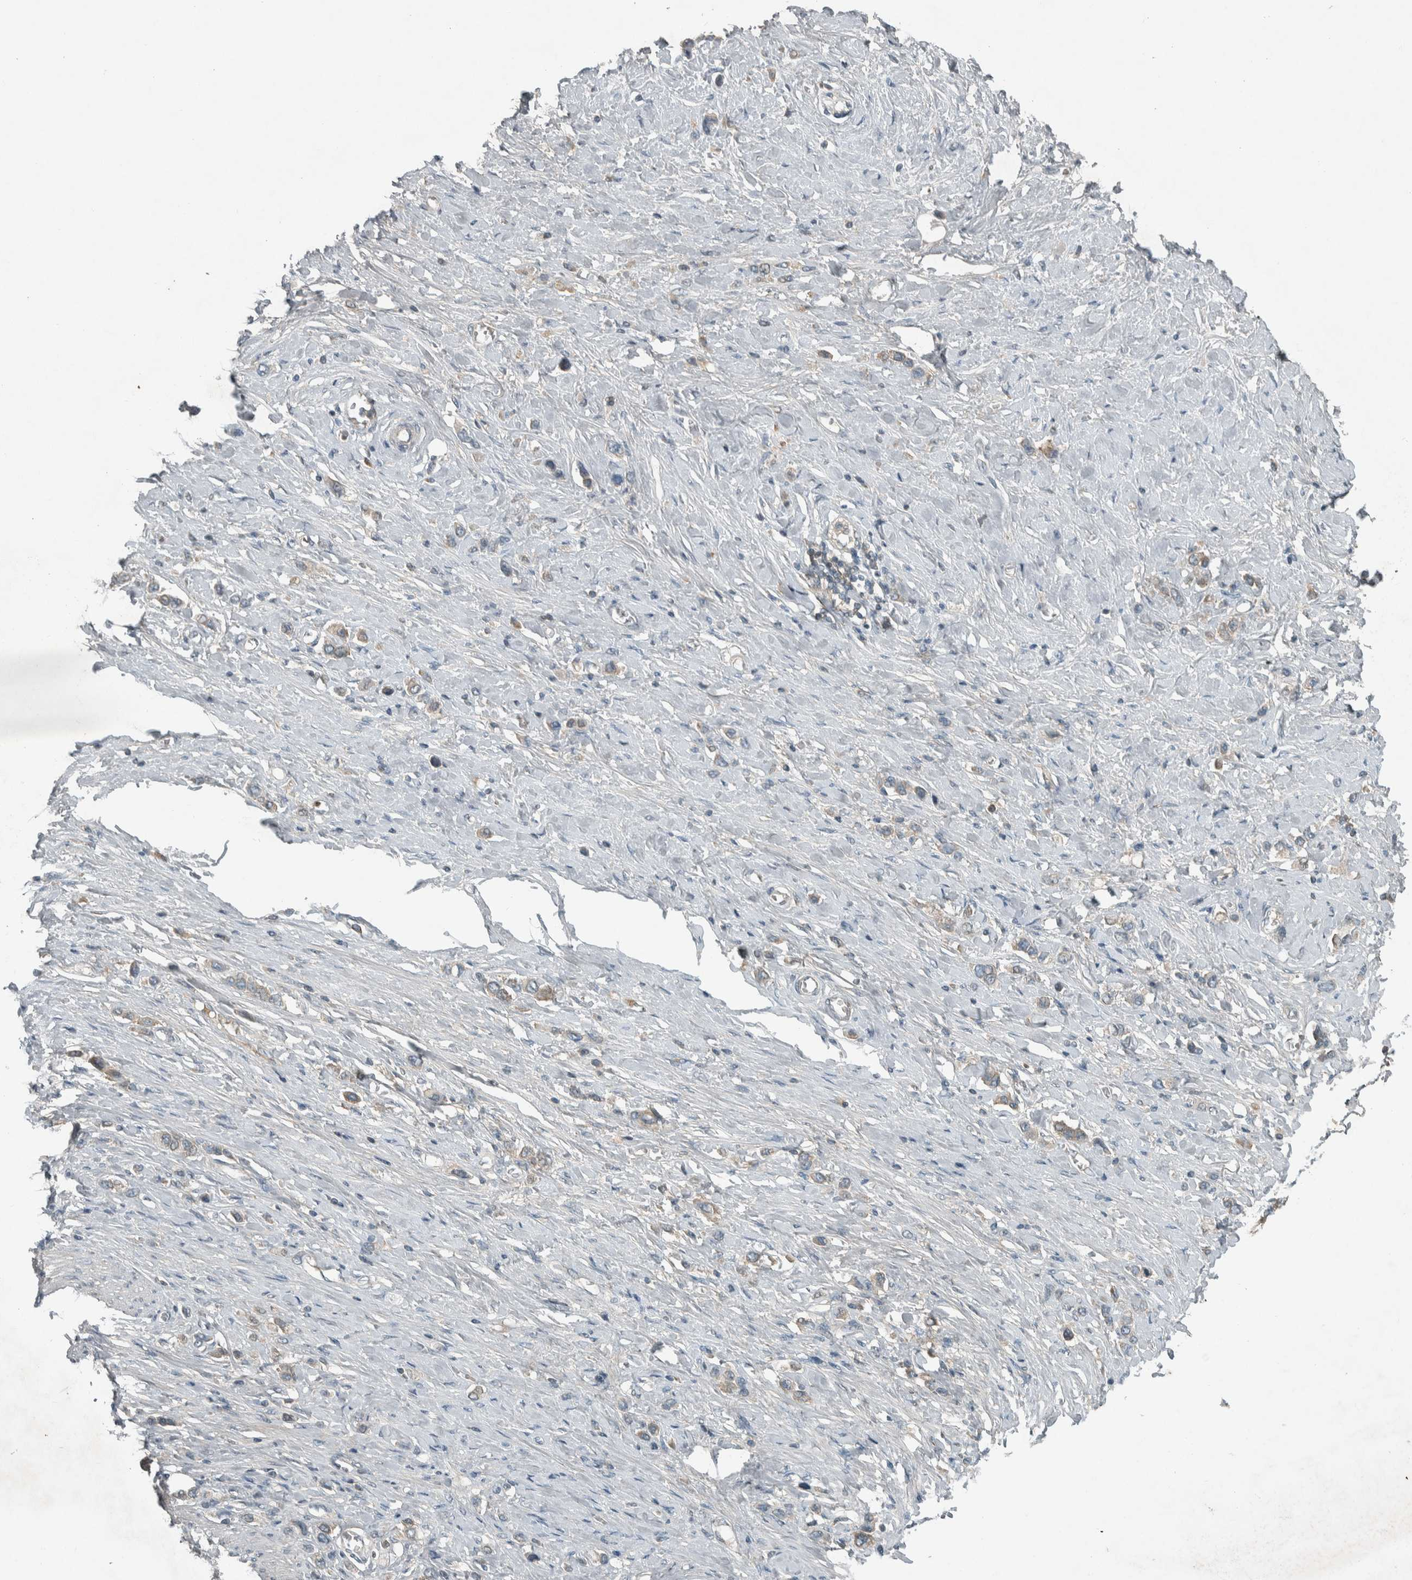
{"staining": {"intensity": "weak", "quantity": "<25%", "location": "cytoplasmic/membranous"}, "tissue": "stomach cancer", "cell_type": "Tumor cells", "image_type": "cancer", "snomed": [{"axis": "morphology", "description": "Adenocarcinoma, NOS"}, {"axis": "topography", "description": "Stomach"}], "caption": "An IHC micrograph of adenocarcinoma (stomach) is shown. There is no staining in tumor cells of adenocarcinoma (stomach).", "gene": "CLCN2", "patient": {"sex": "female", "age": 65}}